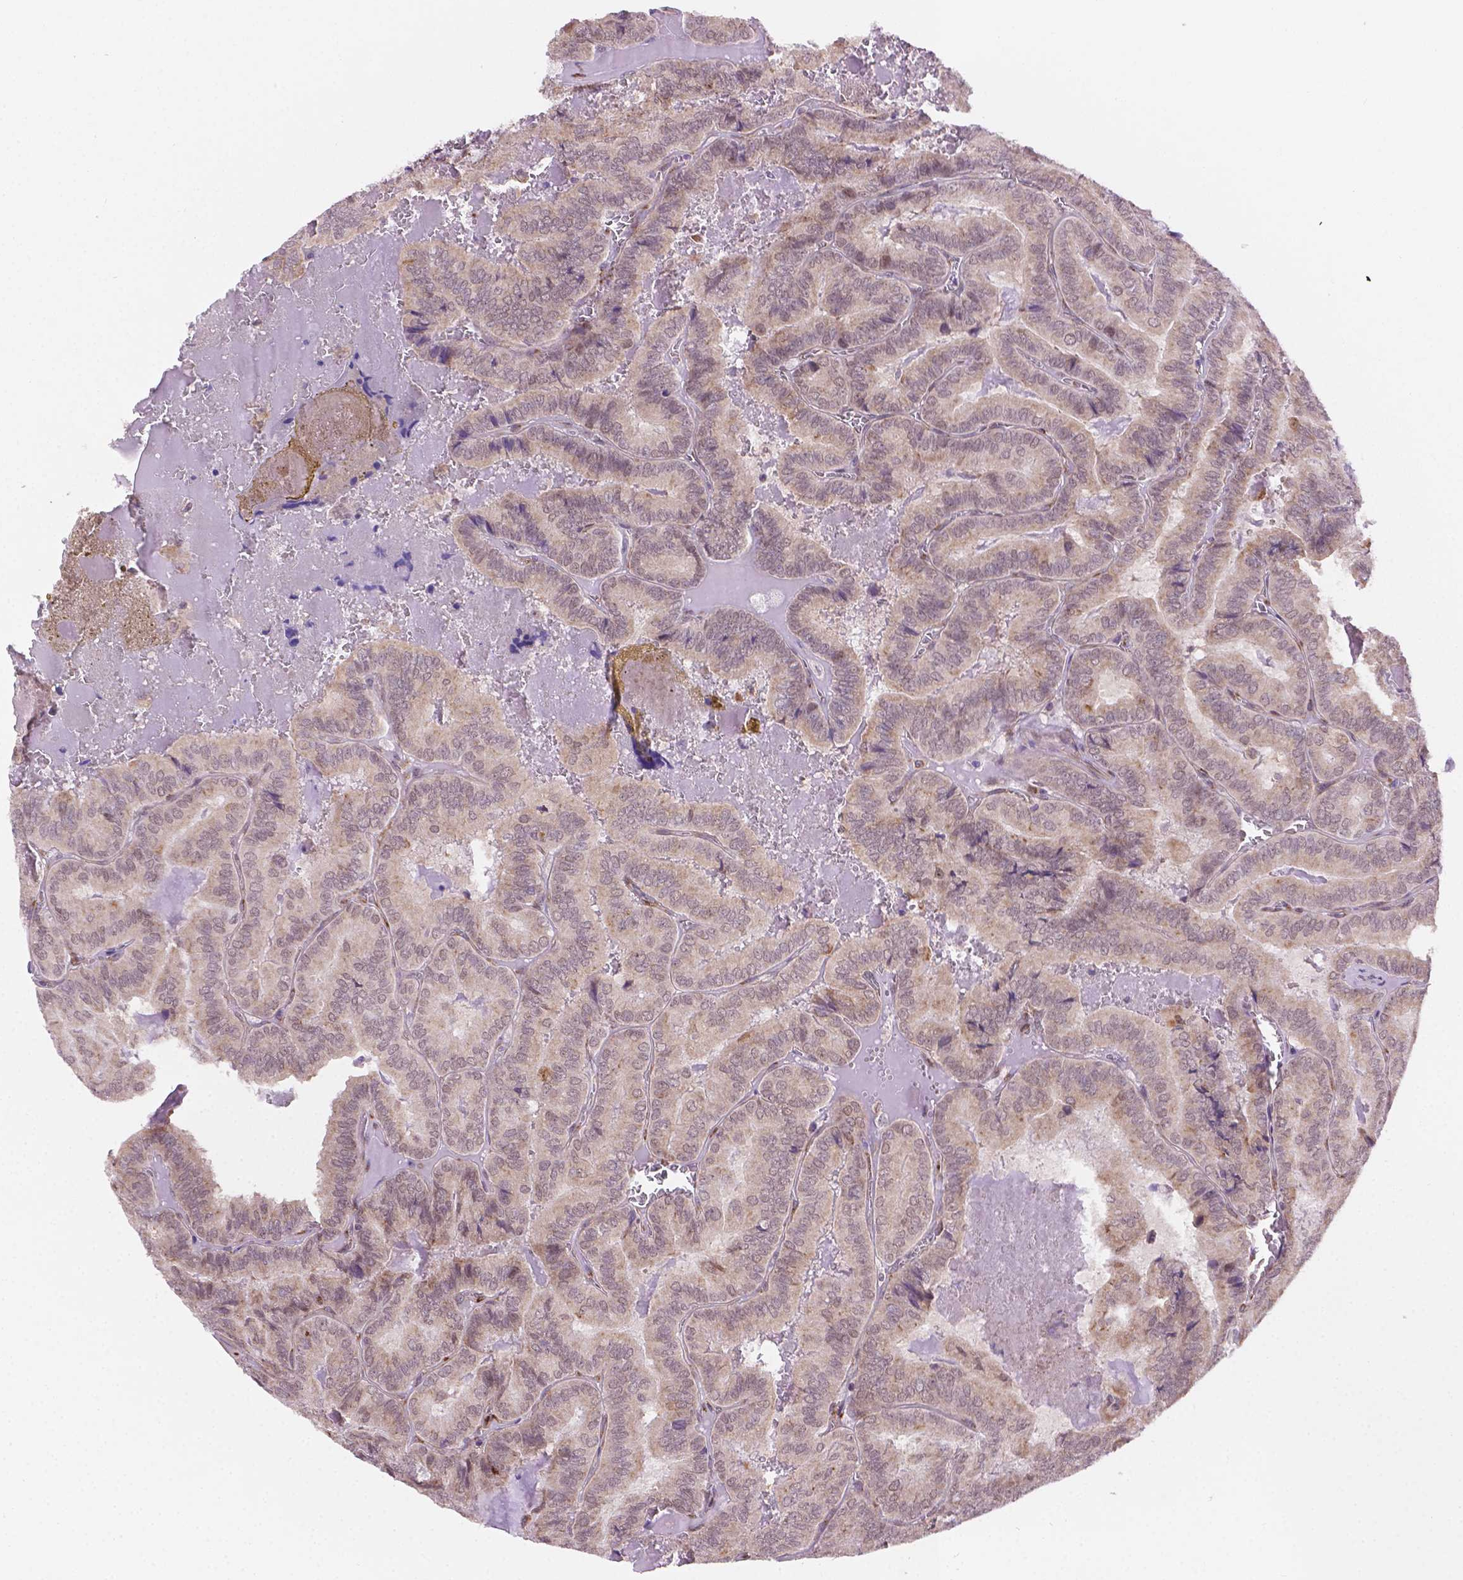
{"staining": {"intensity": "weak", "quantity": "25%-75%", "location": "cytoplasmic/membranous"}, "tissue": "thyroid cancer", "cell_type": "Tumor cells", "image_type": "cancer", "snomed": [{"axis": "morphology", "description": "Papillary adenocarcinoma, NOS"}, {"axis": "topography", "description": "Thyroid gland"}], "caption": "A brown stain labels weak cytoplasmic/membranous staining of a protein in thyroid cancer (papillary adenocarcinoma) tumor cells.", "gene": "FNIP1", "patient": {"sex": "female", "age": 75}}